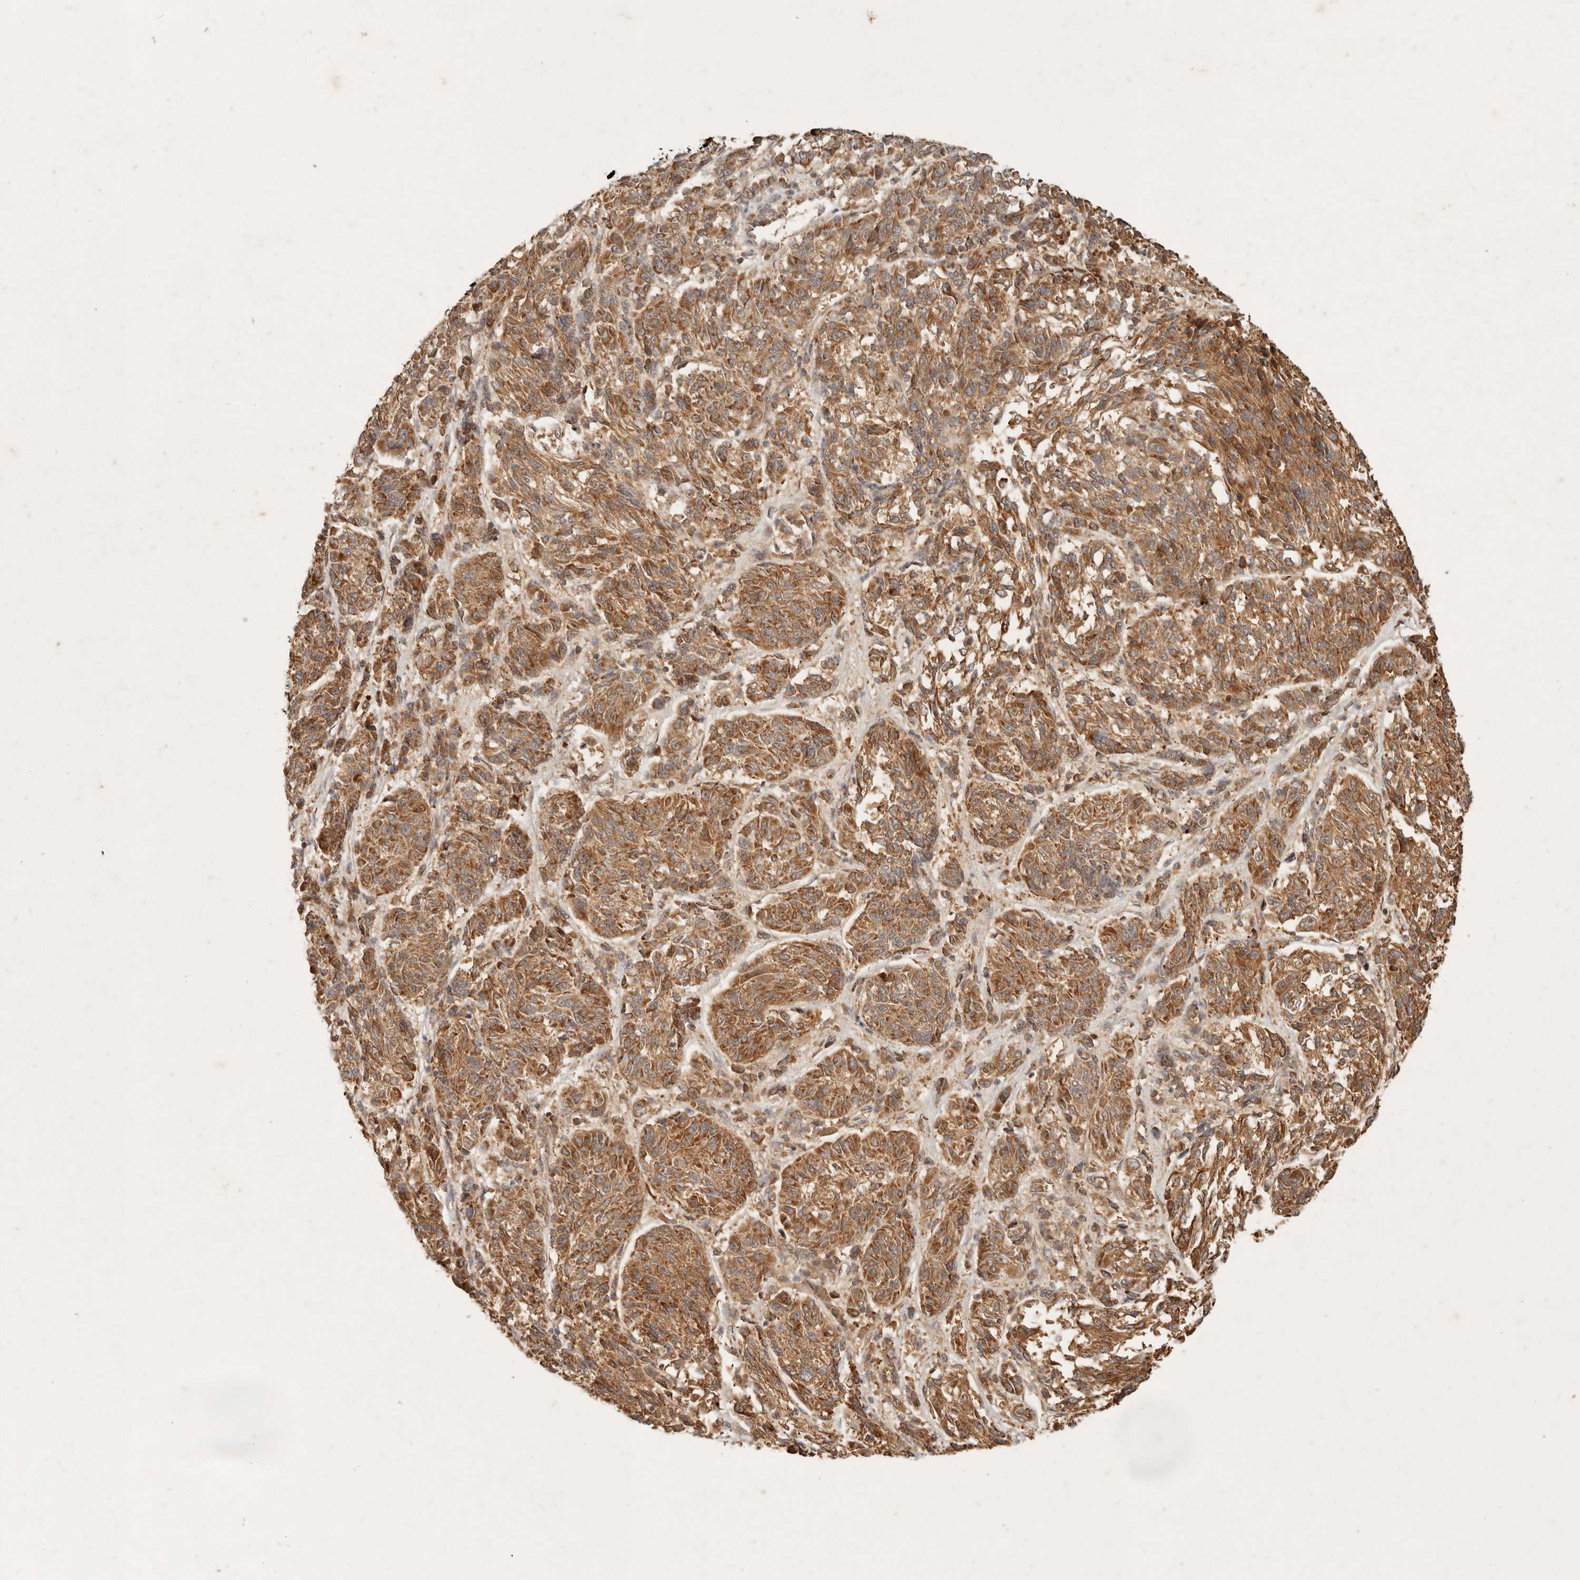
{"staining": {"intensity": "moderate", "quantity": ">75%", "location": "cytoplasmic/membranous"}, "tissue": "melanoma", "cell_type": "Tumor cells", "image_type": "cancer", "snomed": [{"axis": "morphology", "description": "Malignant melanoma, NOS"}, {"axis": "topography", "description": "Skin"}], "caption": "Approximately >75% of tumor cells in malignant melanoma demonstrate moderate cytoplasmic/membranous protein staining as visualized by brown immunohistochemical staining.", "gene": "CLEC4C", "patient": {"sex": "male", "age": 53}}